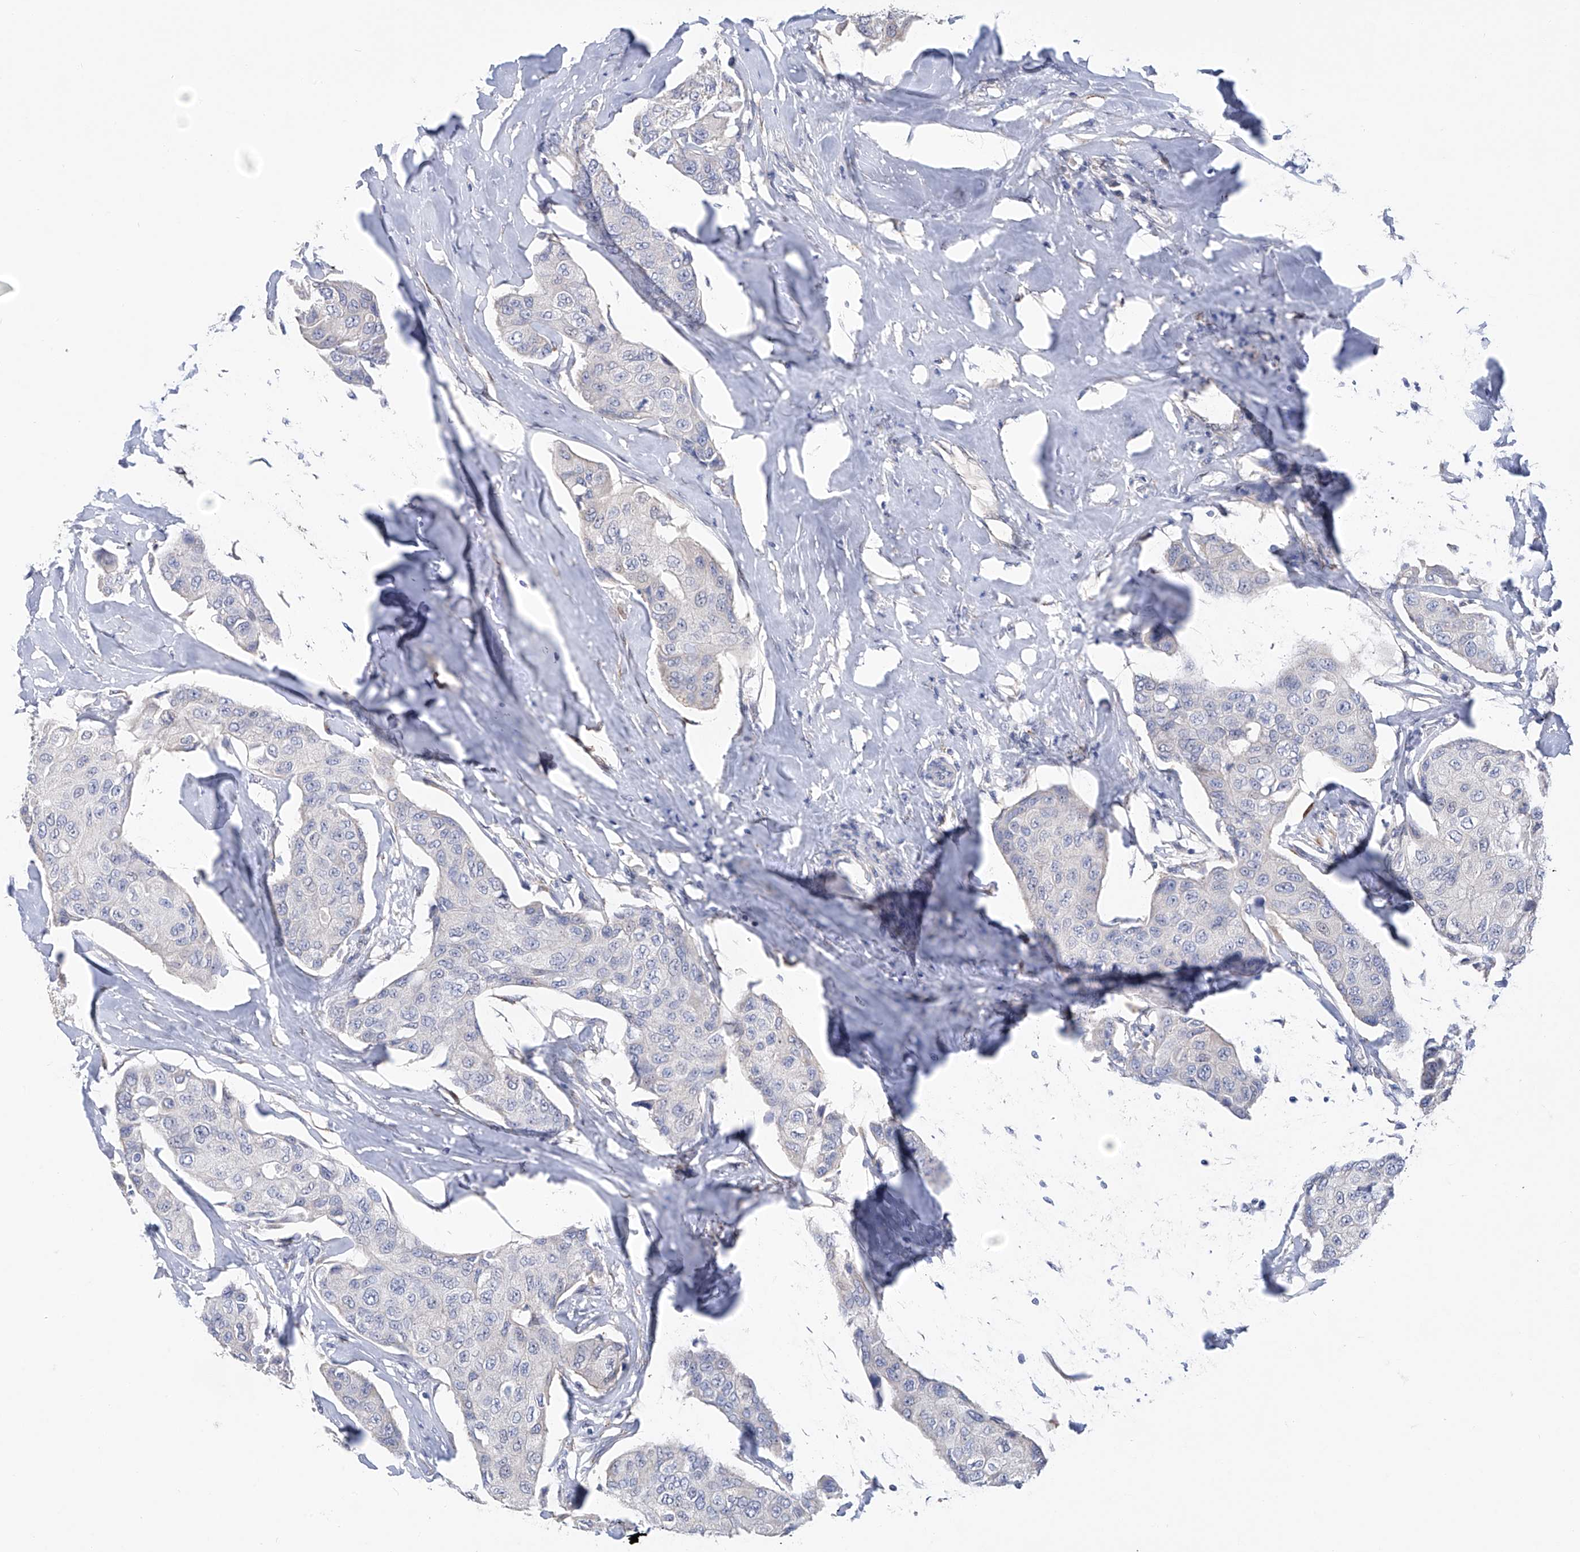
{"staining": {"intensity": "negative", "quantity": "none", "location": "none"}, "tissue": "breast cancer", "cell_type": "Tumor cells", "image_type": "cancer", "snomed": [{"axis": "morphology", "description": "Duct carcinoma"}, {"axis": "topography", "description": "Breast"}], "caption": "Image shows no significant protein positivity in tumor cells of breast cancer.", "gene": "PHF20", "patient": {"sex": "female", "age": 80}}